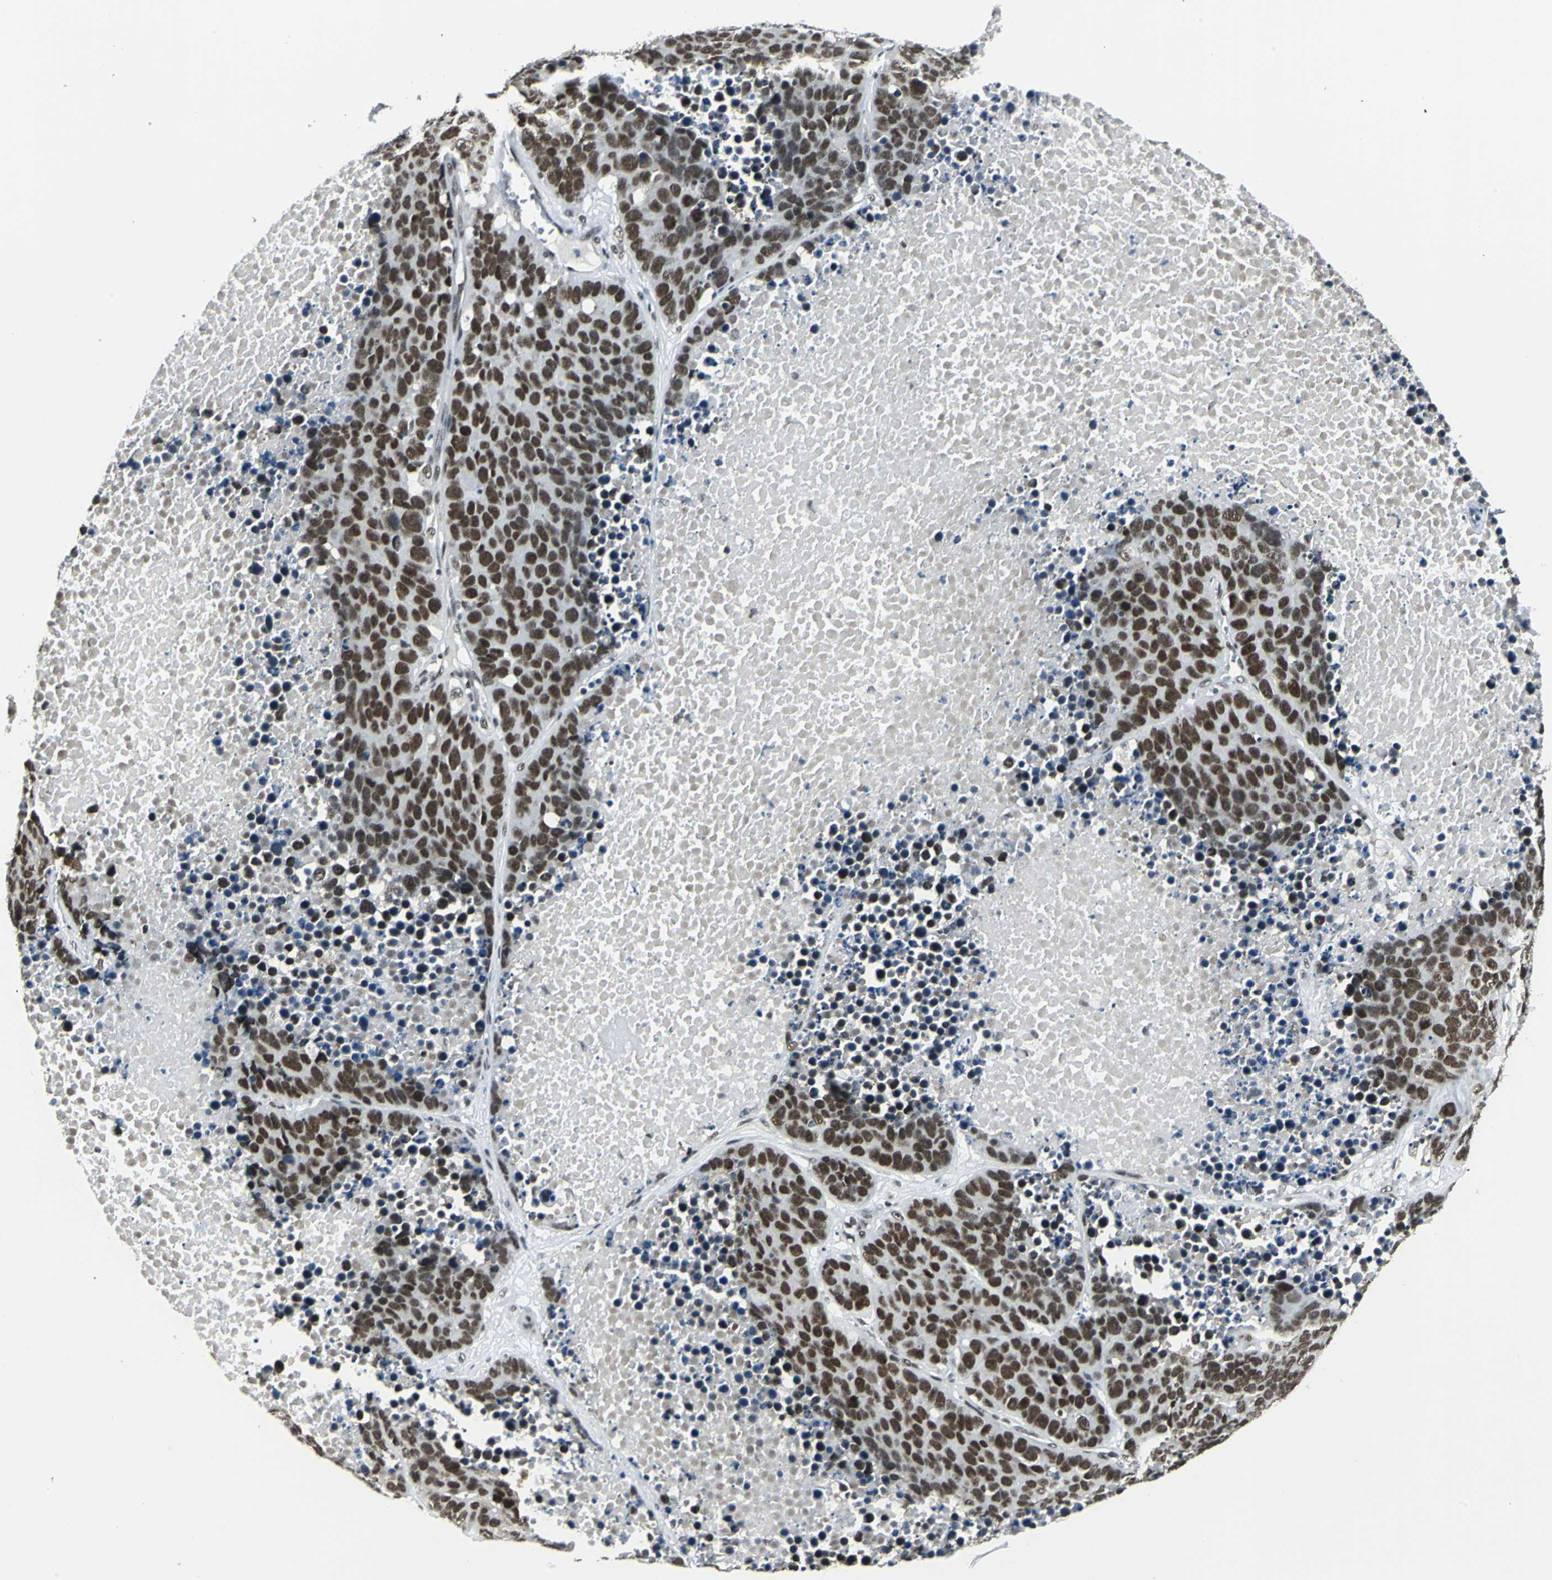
{"staining": {"intensity": "strong", "quantity": ">75%", "location": "nuclear"}, "tissue": "carcinoid", "cell_type": "Tumor cells", "image_type": "cancer", "snomed": [{"axis": "morphology", "description": "Carcinoid, malignant, NOS"}, {"axis": "topography", "description": "Lung"}], "caption": "Immunohistochemistry (DAB (3,3'-diaminobenzidine)) staining of carcinoid exhibits strong nuclear protein expression in approximately >75% of tumor cells.", "gene": "ADNP", "patient": {"sex": "male", "age": 60}}